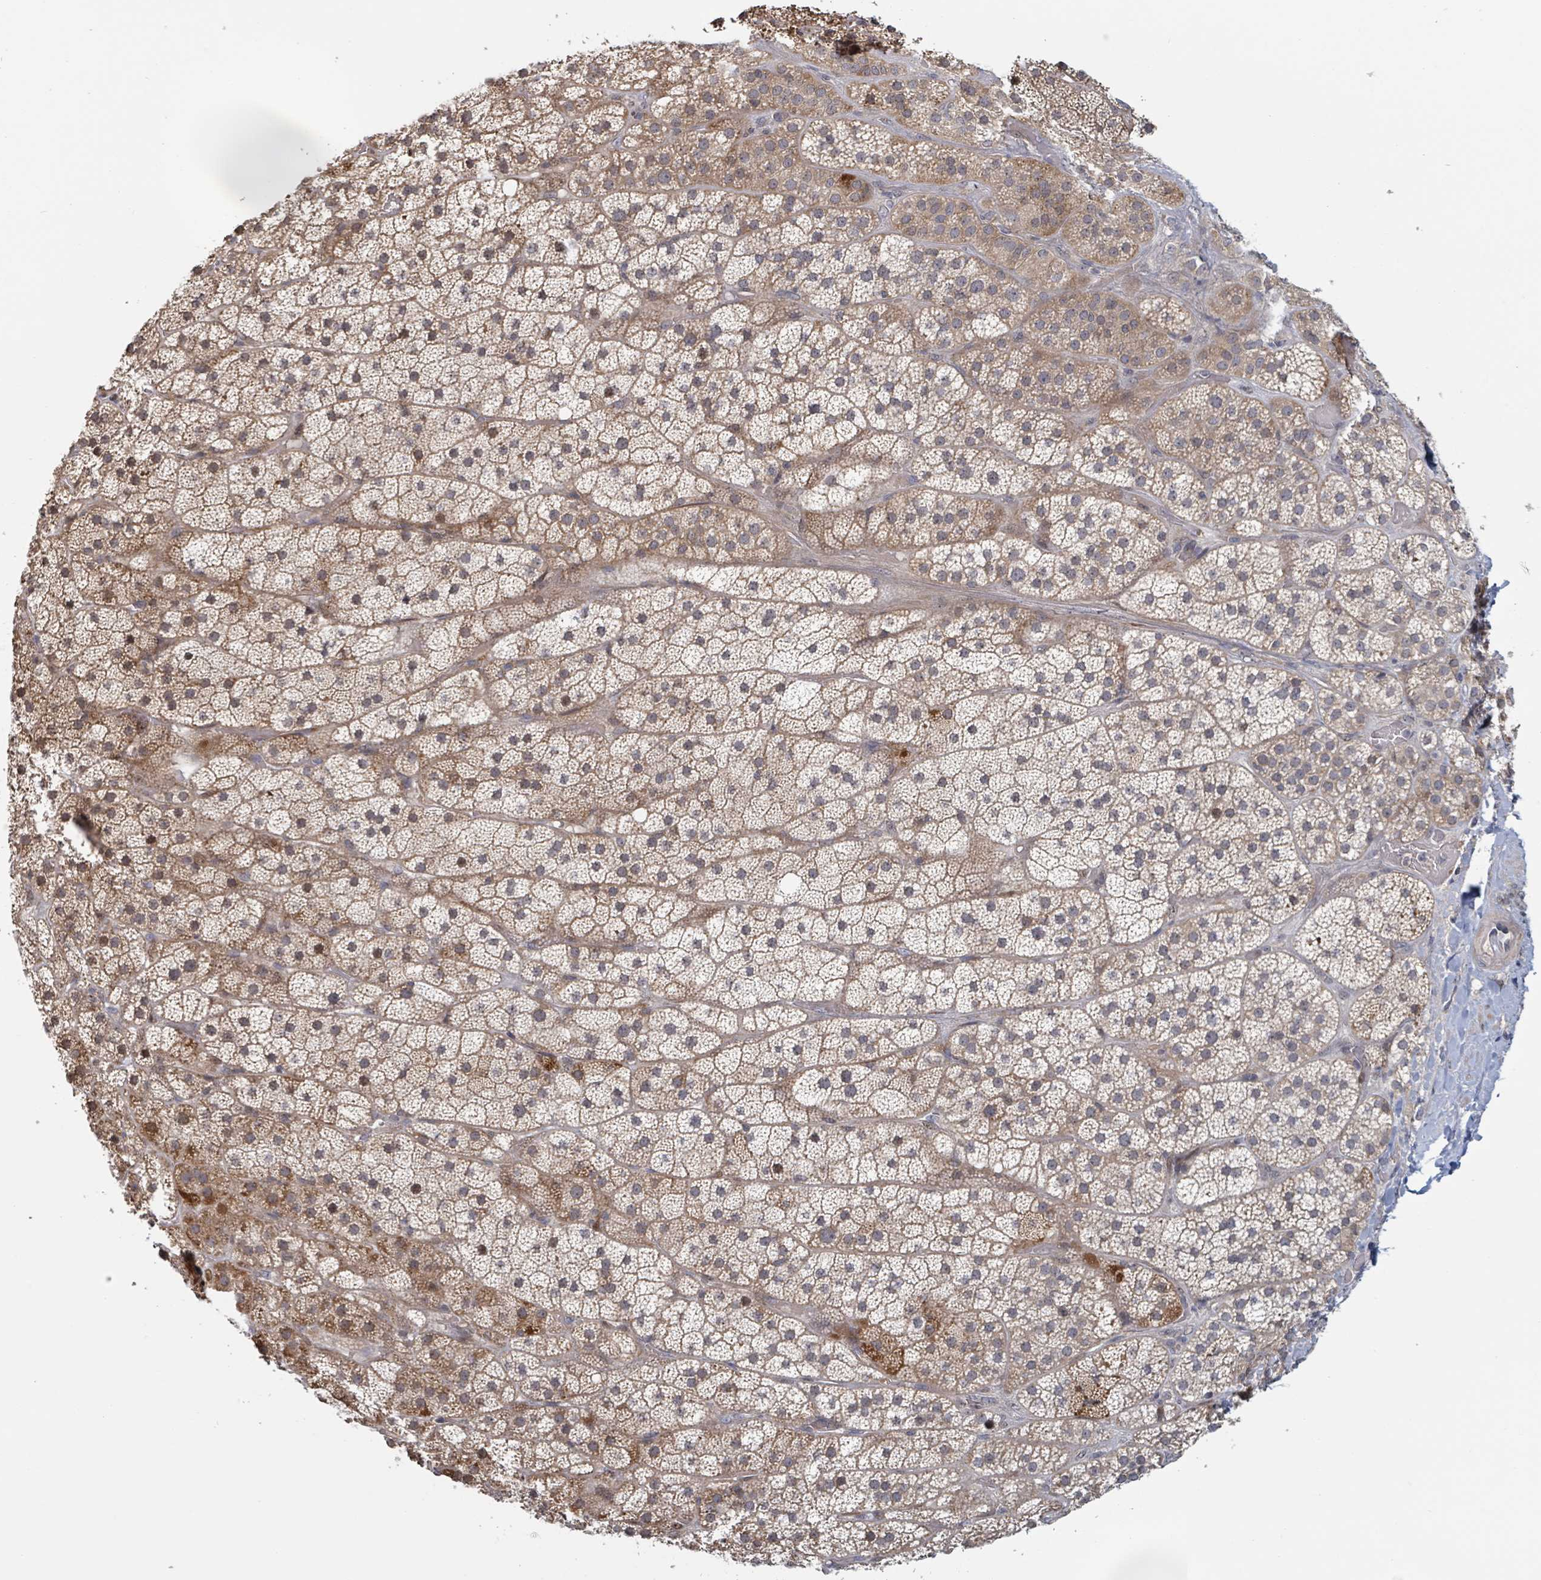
{"staining": {"intensity": "moderate", "quantity": ">75%", "location": "cytoplasmic/membranous"}, "tissue": "adrenal gland", "cell_type": "Glandular cells", "image_type": "normal", "snomed": [{"axis": "morphology", "description": "Normal tissue, NOS"}, {"axis": "topography", "description": "Adrenal gland"}], "caption": "High-magnification brightfield microscopy of benign adrenal gland stained with DAB (brown) and counterstained with hematoxylin (blue). glandular cells exhibit moderate cytoplasmic/membranous staining is seen in about>75% of cells. Nuclei are stained in blue.", "gene": "HIVEP1", "patient": {"sex": "male", "age": 57}}